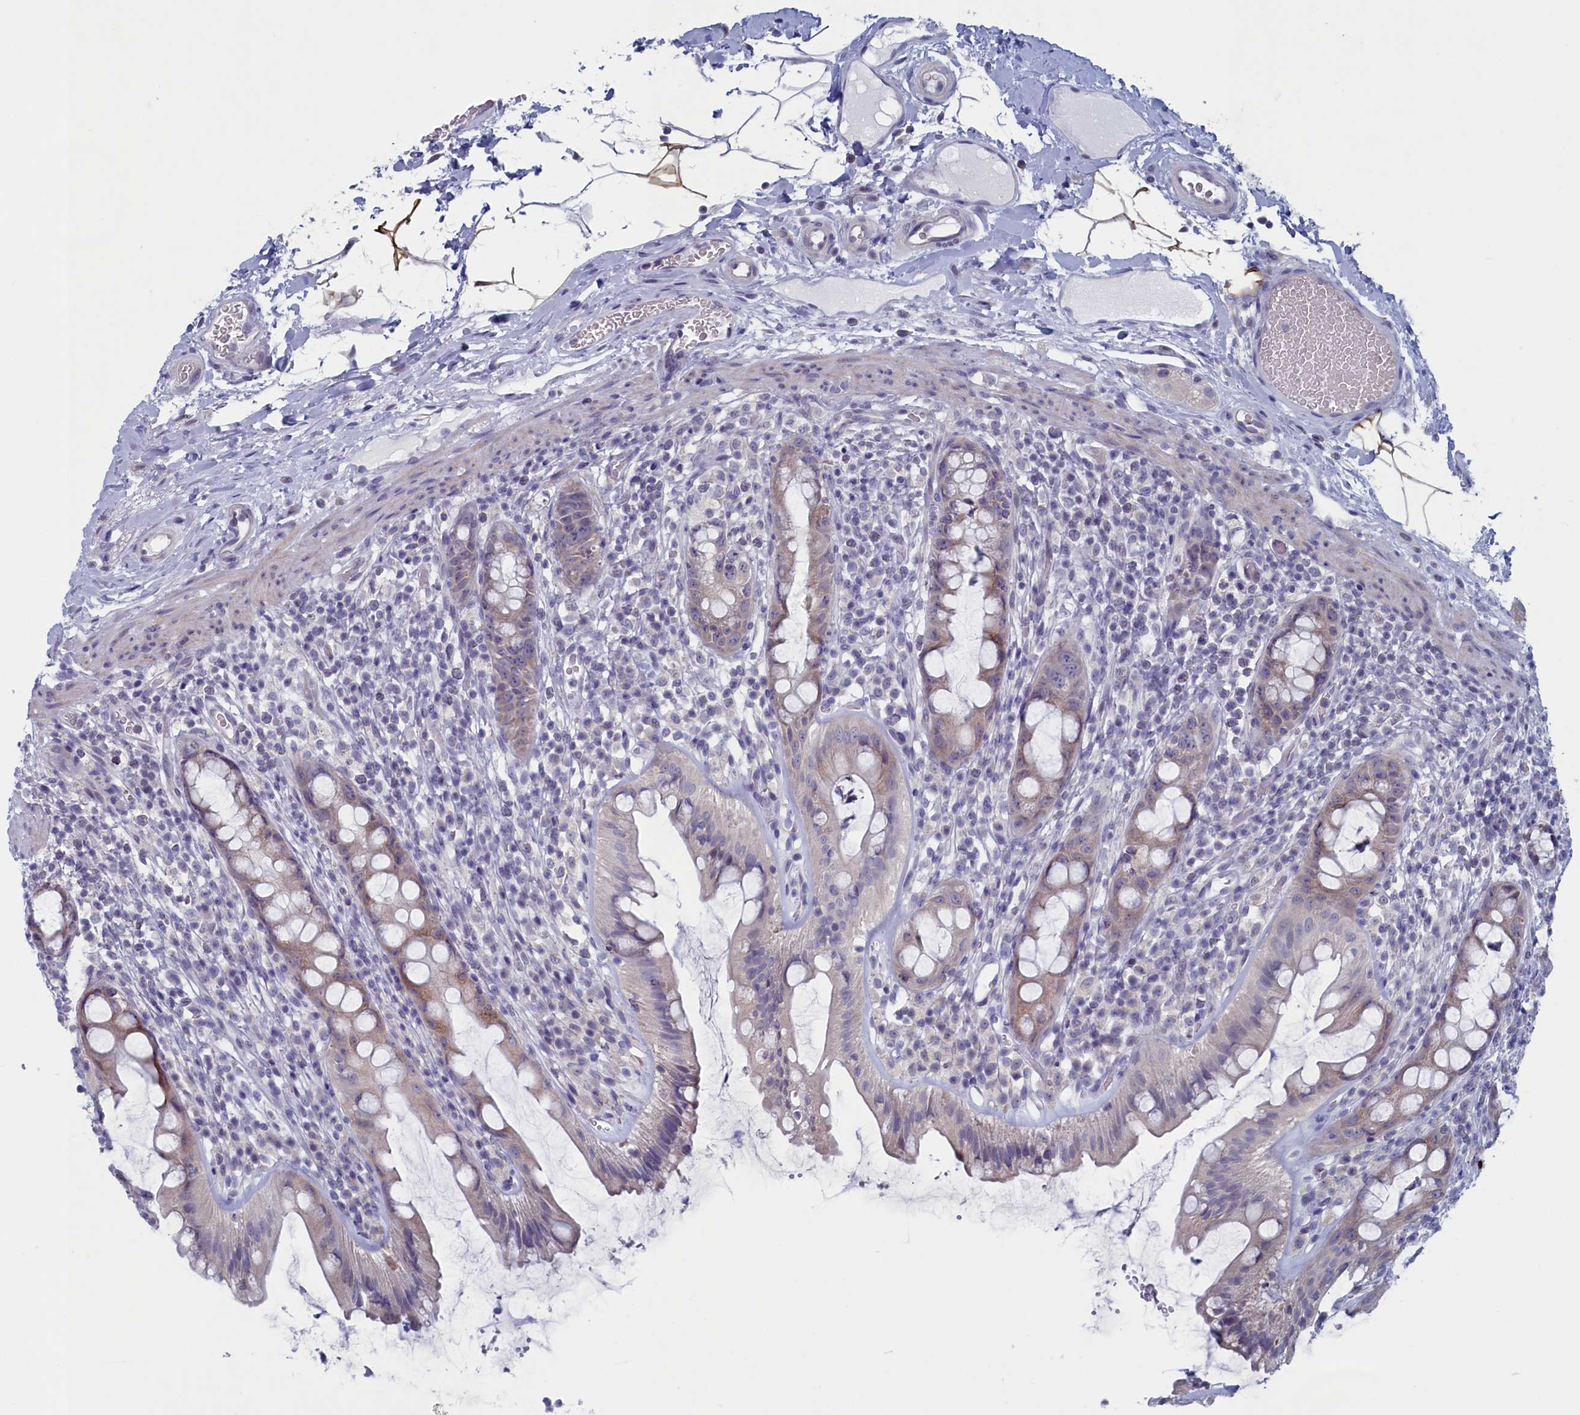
{"staining": {"intensity": "weak", "quantity": "<25%", "location": "cytoplasmic/membranous"}, "tissue": "rectum", "cell_type": "Glandular cells", "image_type": "normal", "snomed": [{"axis": "morphology", "description": "Normal tissue, NOS"}, {"axis": "topography", "description": "Rectum"}], "caption": "DAB immunohistochemical staining of benign human rectum demonstrates no significant positivity in glandular cells.", "gene": "WDR76", "patient": {"sex": "female", "age": 57}}